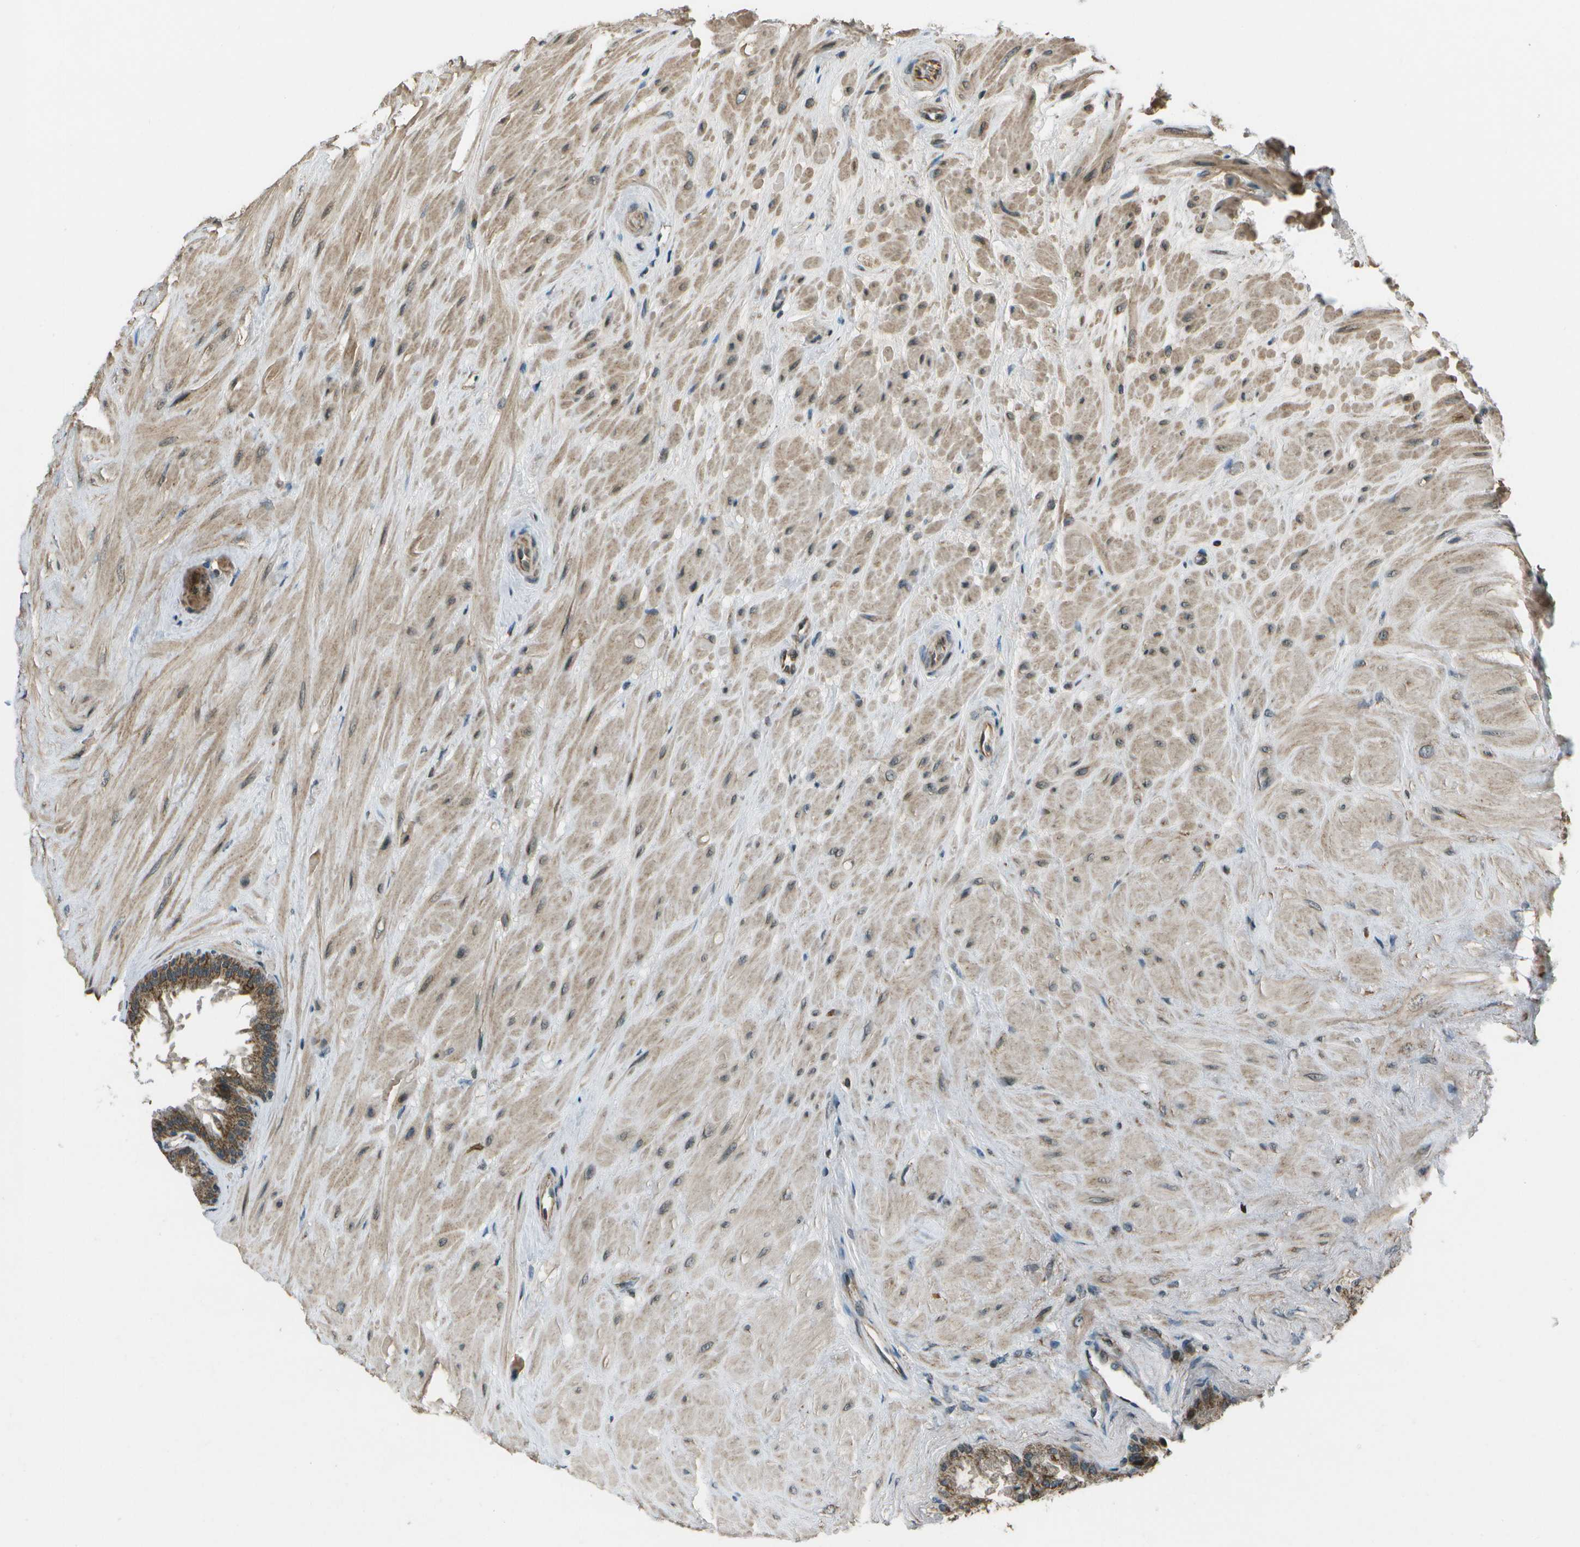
{"staining": {"intensity": "moderate", "quantity": ">75%", "location": "cytoplasmic/membranous"}, "tissue": "seminal vesicle", "cell_type": "Glandular cells", "image_type": "normal", "snomed": [{"axis": "morphology", "description": "Normal tissue, NOS"}, {"axis": "topography", "description": "Seminal veicle"}], "caption": "IHC of benign seminal vesicle displays medium levels of moderate cytoplasmic/membranous expression in approximately >75% of glandular cells.", "gene": "EIF2AK1", "patient": {"sex": "male", "age": 46}}